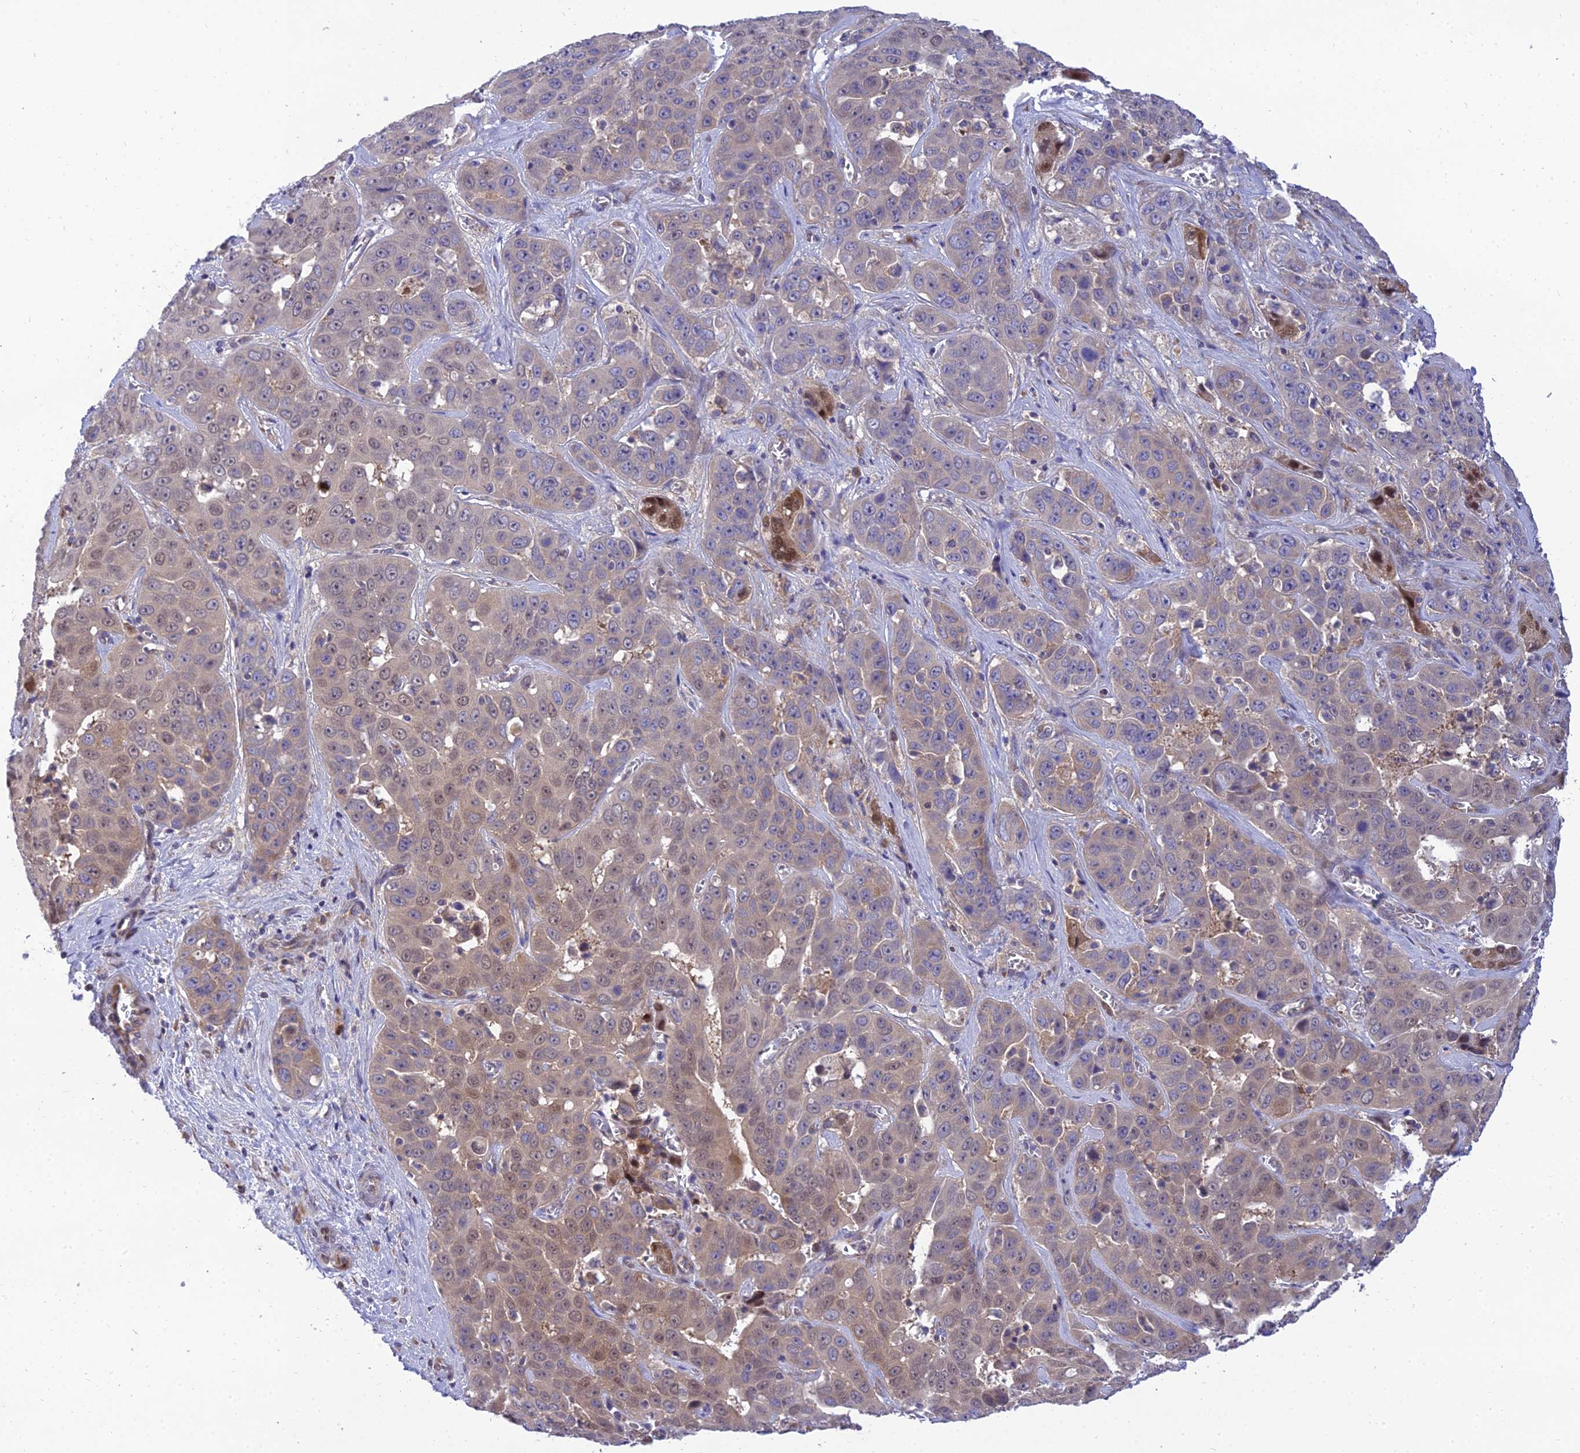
{"staining": {"intensity": "weak", "quantity": "<25%", "location": "cytoplasmic/membranous,nuclear"}, "tissue": "liver cancer", "cell_type": "Tumor cells", "image_type": "cancer", "snomed": [{"axis": "morphology", "description": "Cholangiocarcinoma"}, {"axis": "topography", "description": "Liver"}], "caption": "A high-resolution photomicrograph shows immunohistochemistry staining of liver cancer (cholangiocarcinoma), which shows no significant staining in tumor cells.", "gene": "CLCN7", "patient": {"sex": "female", "age": 52}}